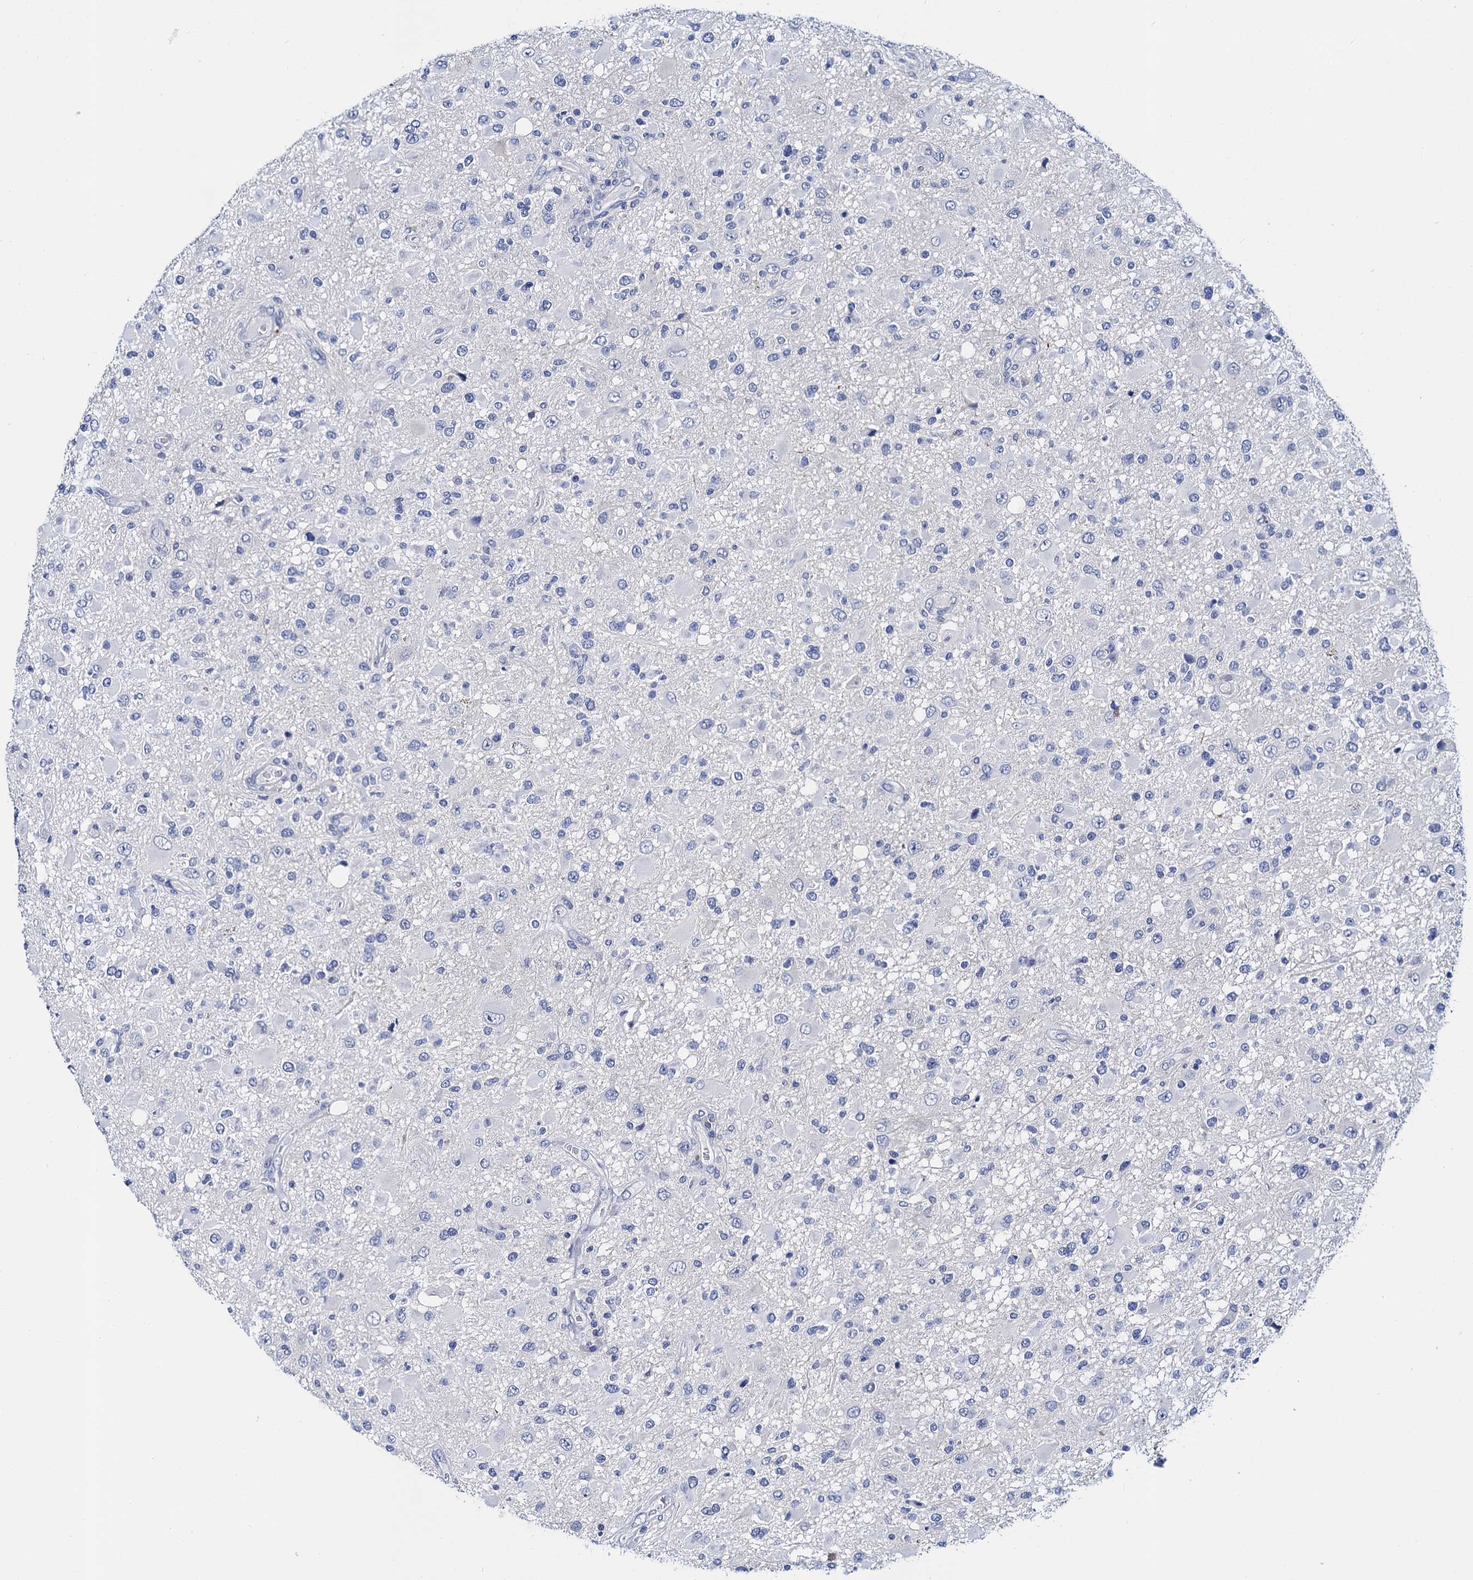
{"staining": {"intensity": "negative", "quantity": "none", "location": "none"}, "tissue": "glioma", "cell_type": "Tumor cells", "image_type": "cancer", "snomed": [{"axis": "morphology", "description": "Glioma, malignant, High grade"}, {"axis": "topography", "description": "Brain"}], "caption": "Immunohistochemistry image of neoplastic tissue: glioma stained with DAB shows no significant protein positivity in tumor cells.", "gene": "LYPD3", "patient": {"sex": "male", "age": 53}}